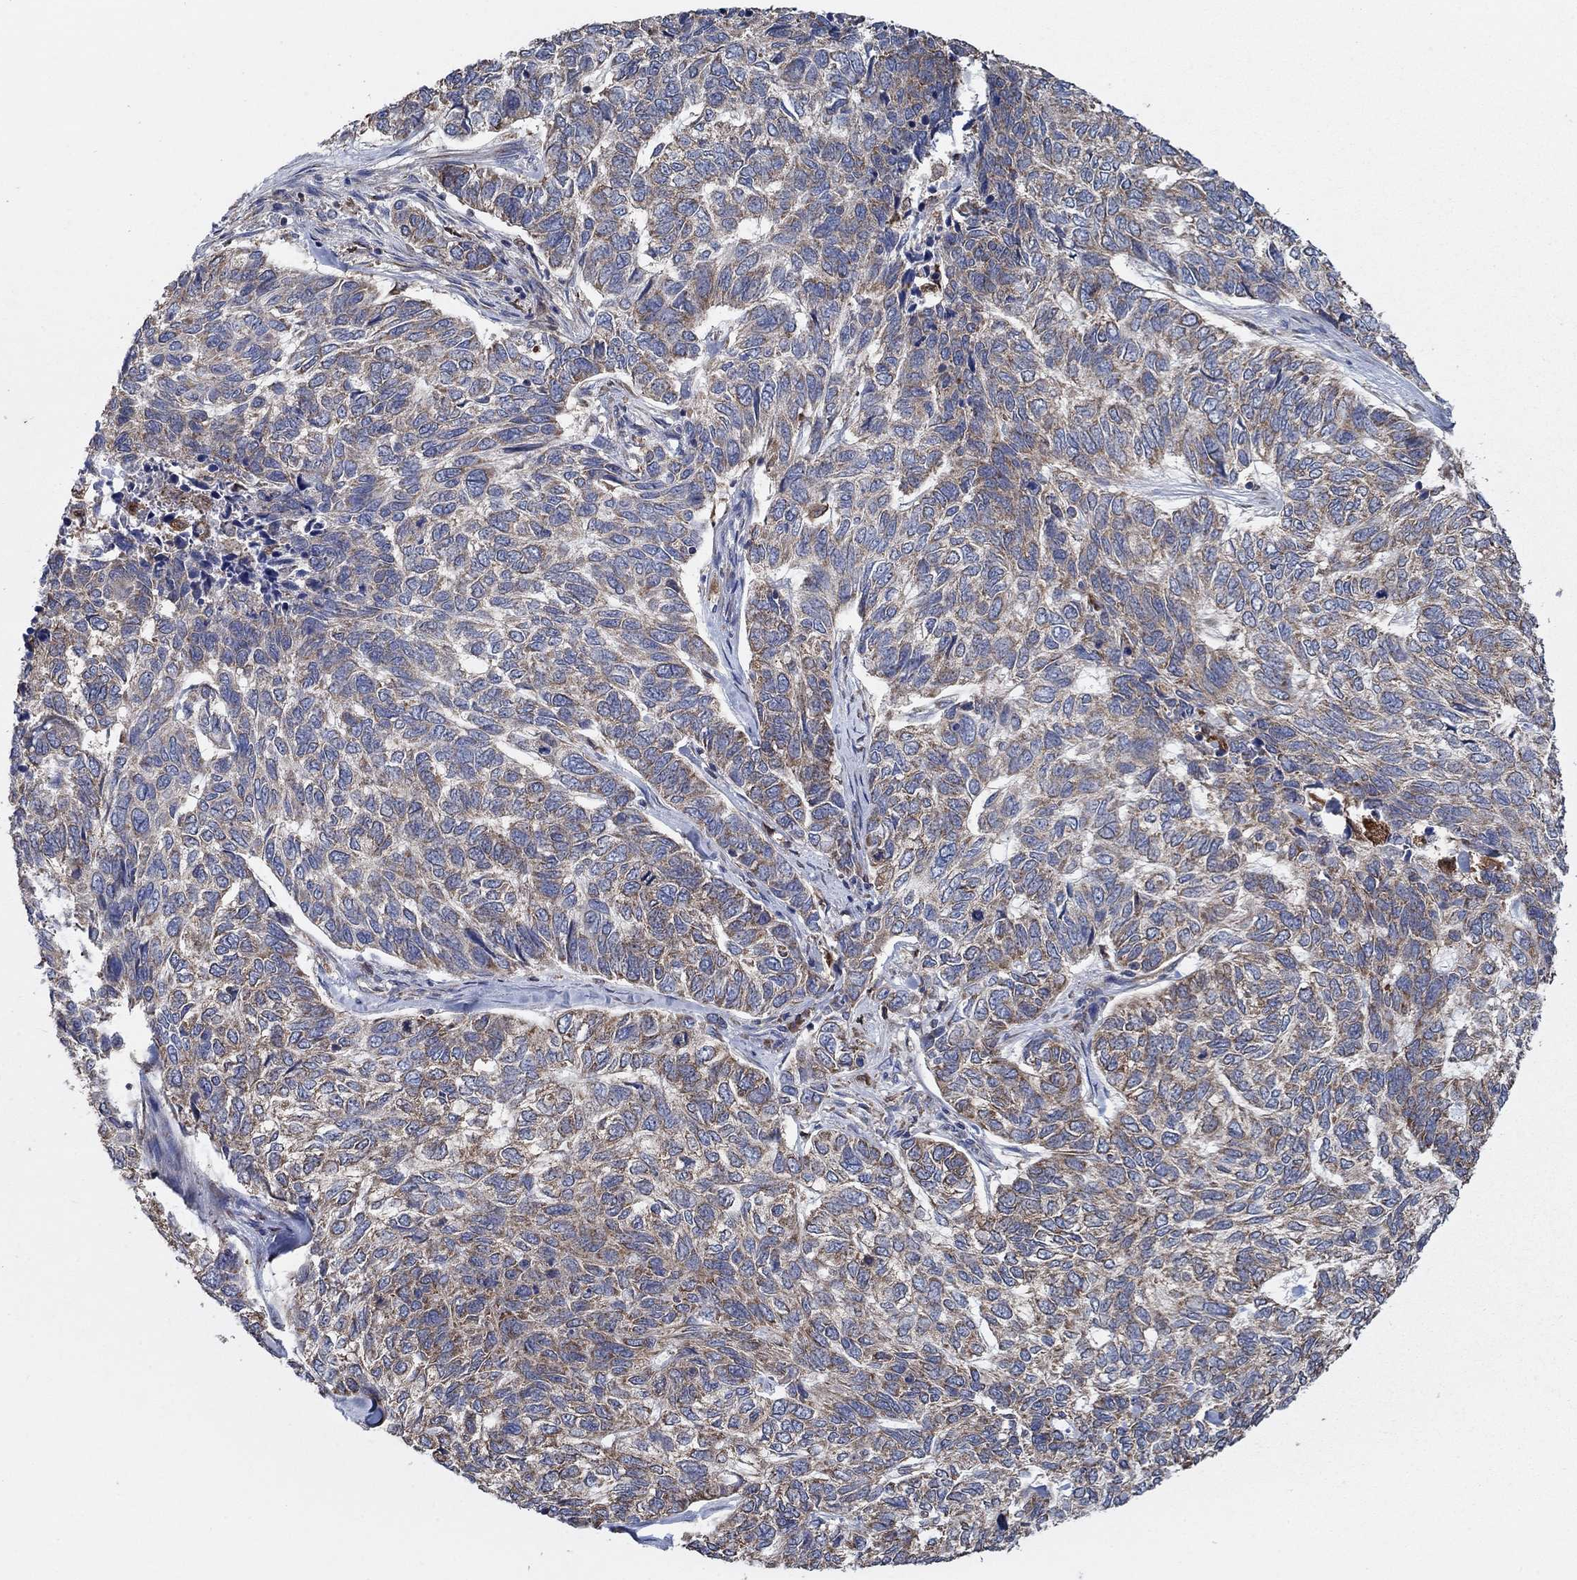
{"staining": {"intensity": "moderate", "quantity": "25%-75%", "location": "cytoplasmic/membranous"}, "tissue": "skin cancer", "cell_type": "Tumor cells", "image_type": "cancer", "snomed": [{"axis": "morphology", "description": "Basal cell carcinoma"}, {"axis": "topography", "description": "Skin"}], "caption": "Human skin cancer (basal cell carcinoma) stained with a brown dye displays moderate cytoplasmic/membranous positive positivity in approximately 25%-75% of tumor cells.", "gene": "NCEH1", "patient": {"sex": "female", "age": 65}}